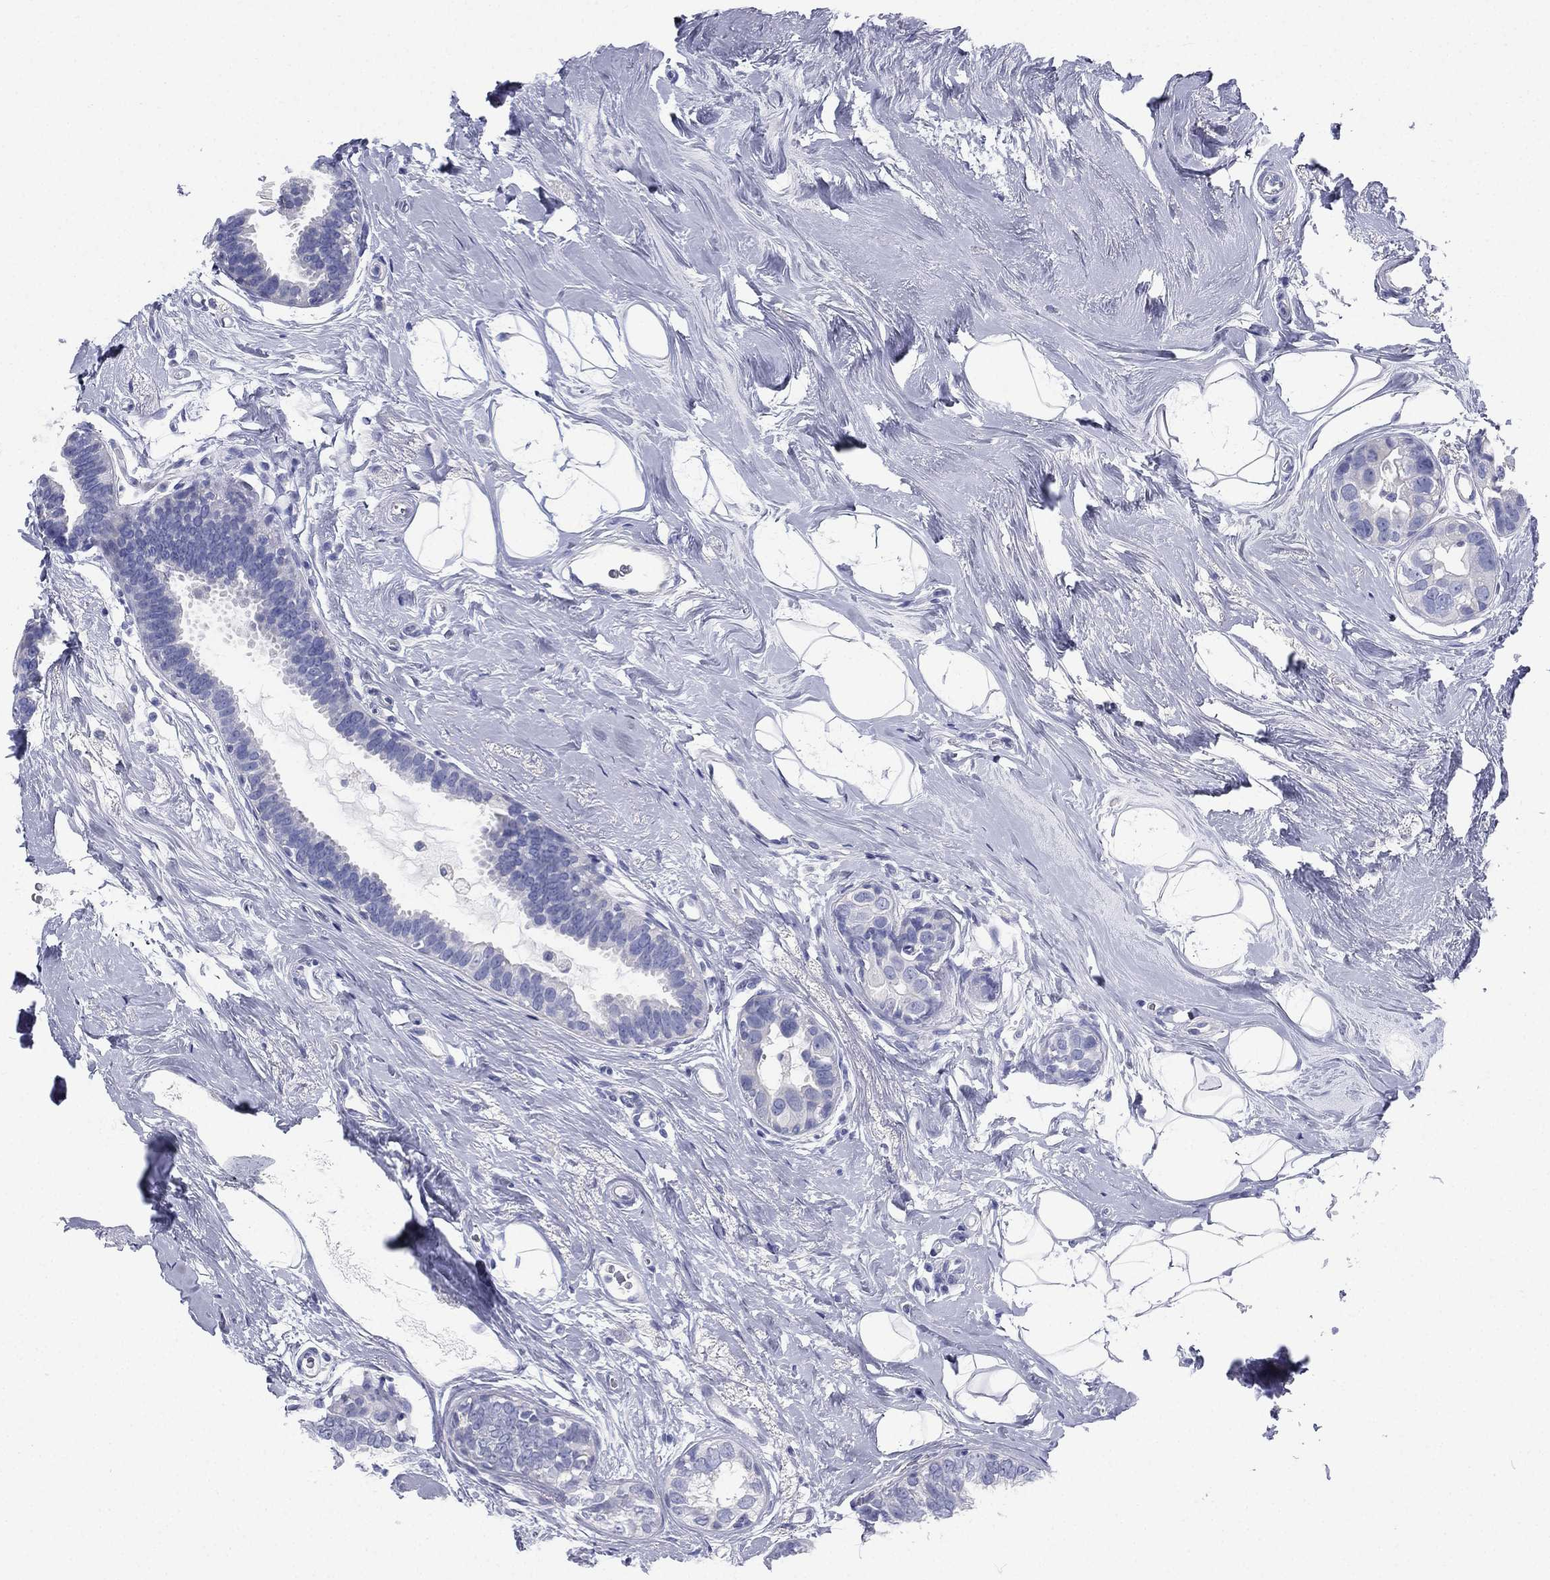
{"staining": {"intensity": "negative", "quantity": "none", "location": "none"}, "tissue": "breast cancer", "cell_type": "Tumor cells", "image_type": "cancer", "snomed": [{"axis": "morphology", "description": "Duct carcinoma"}, {"axis": "topography", "description": "Breast"}], "caption": "Human breast cancer stained for a protein using IHC shows no positivity in tumor cells.", "gene": "FCER2", "patient": {"sex": "female", "age": 55}}